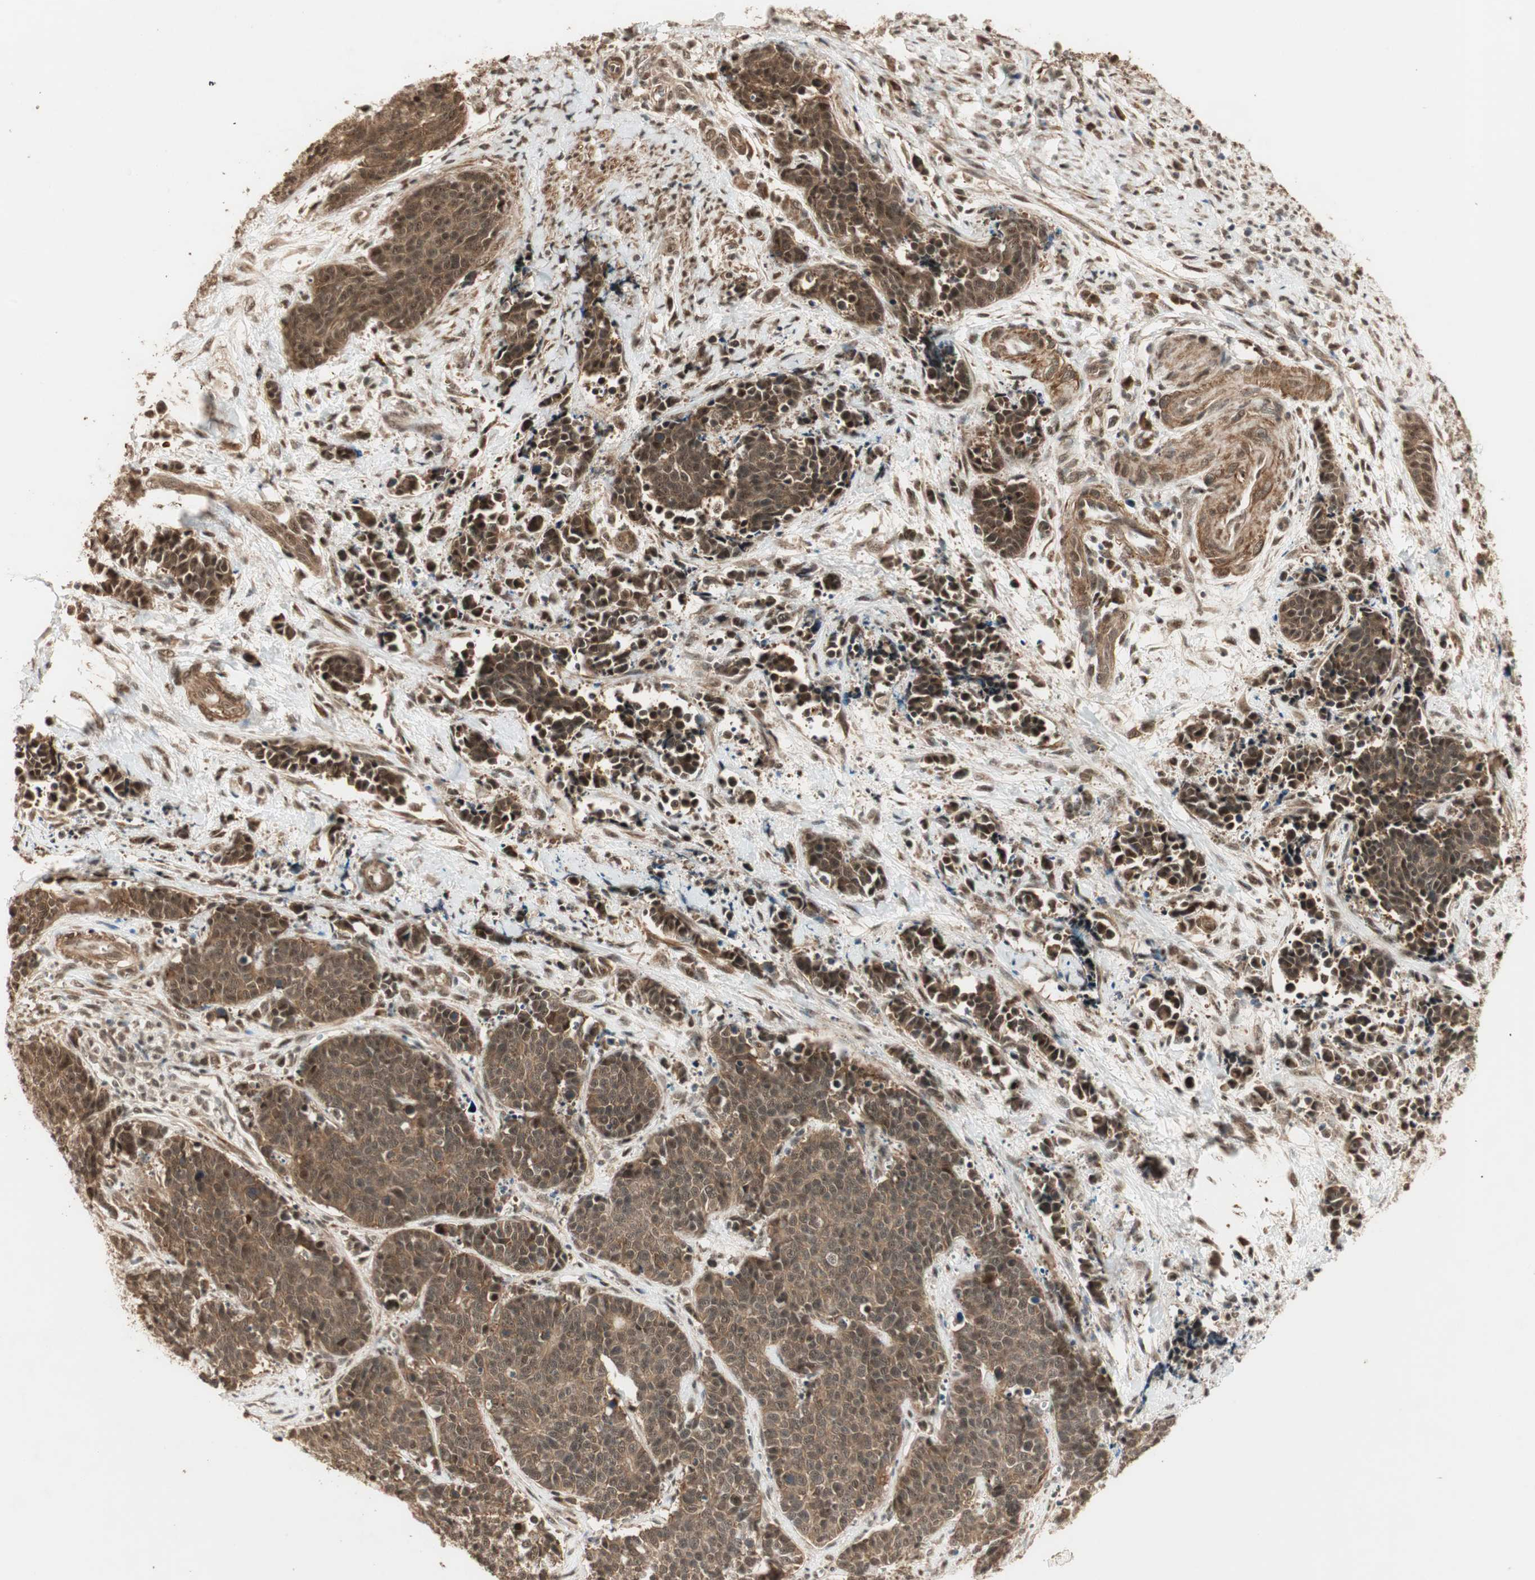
{"staining": {"intensity": "strong", "quantity": ">75%", "location": "cytoplasmic/membranous,nuclear"}, "tissue": "cervical cancer", "cell_type": "Tumor cells", "image_type": "cancer", "snomed": [{"axis": "morphology", "description": "Squamous cell carcinoma, NOS"}, {"axis": "topography", "description": "Cervix"}], "caption": "Protein expression analysis of human cervical squamous cell carcinoma reveals strong cytoplasmic/membranous and nuclear staining in approximately >75% of tumor cells.", "gene": "ZSCAN31", "patient": {"sex": "female", "age": 35}}